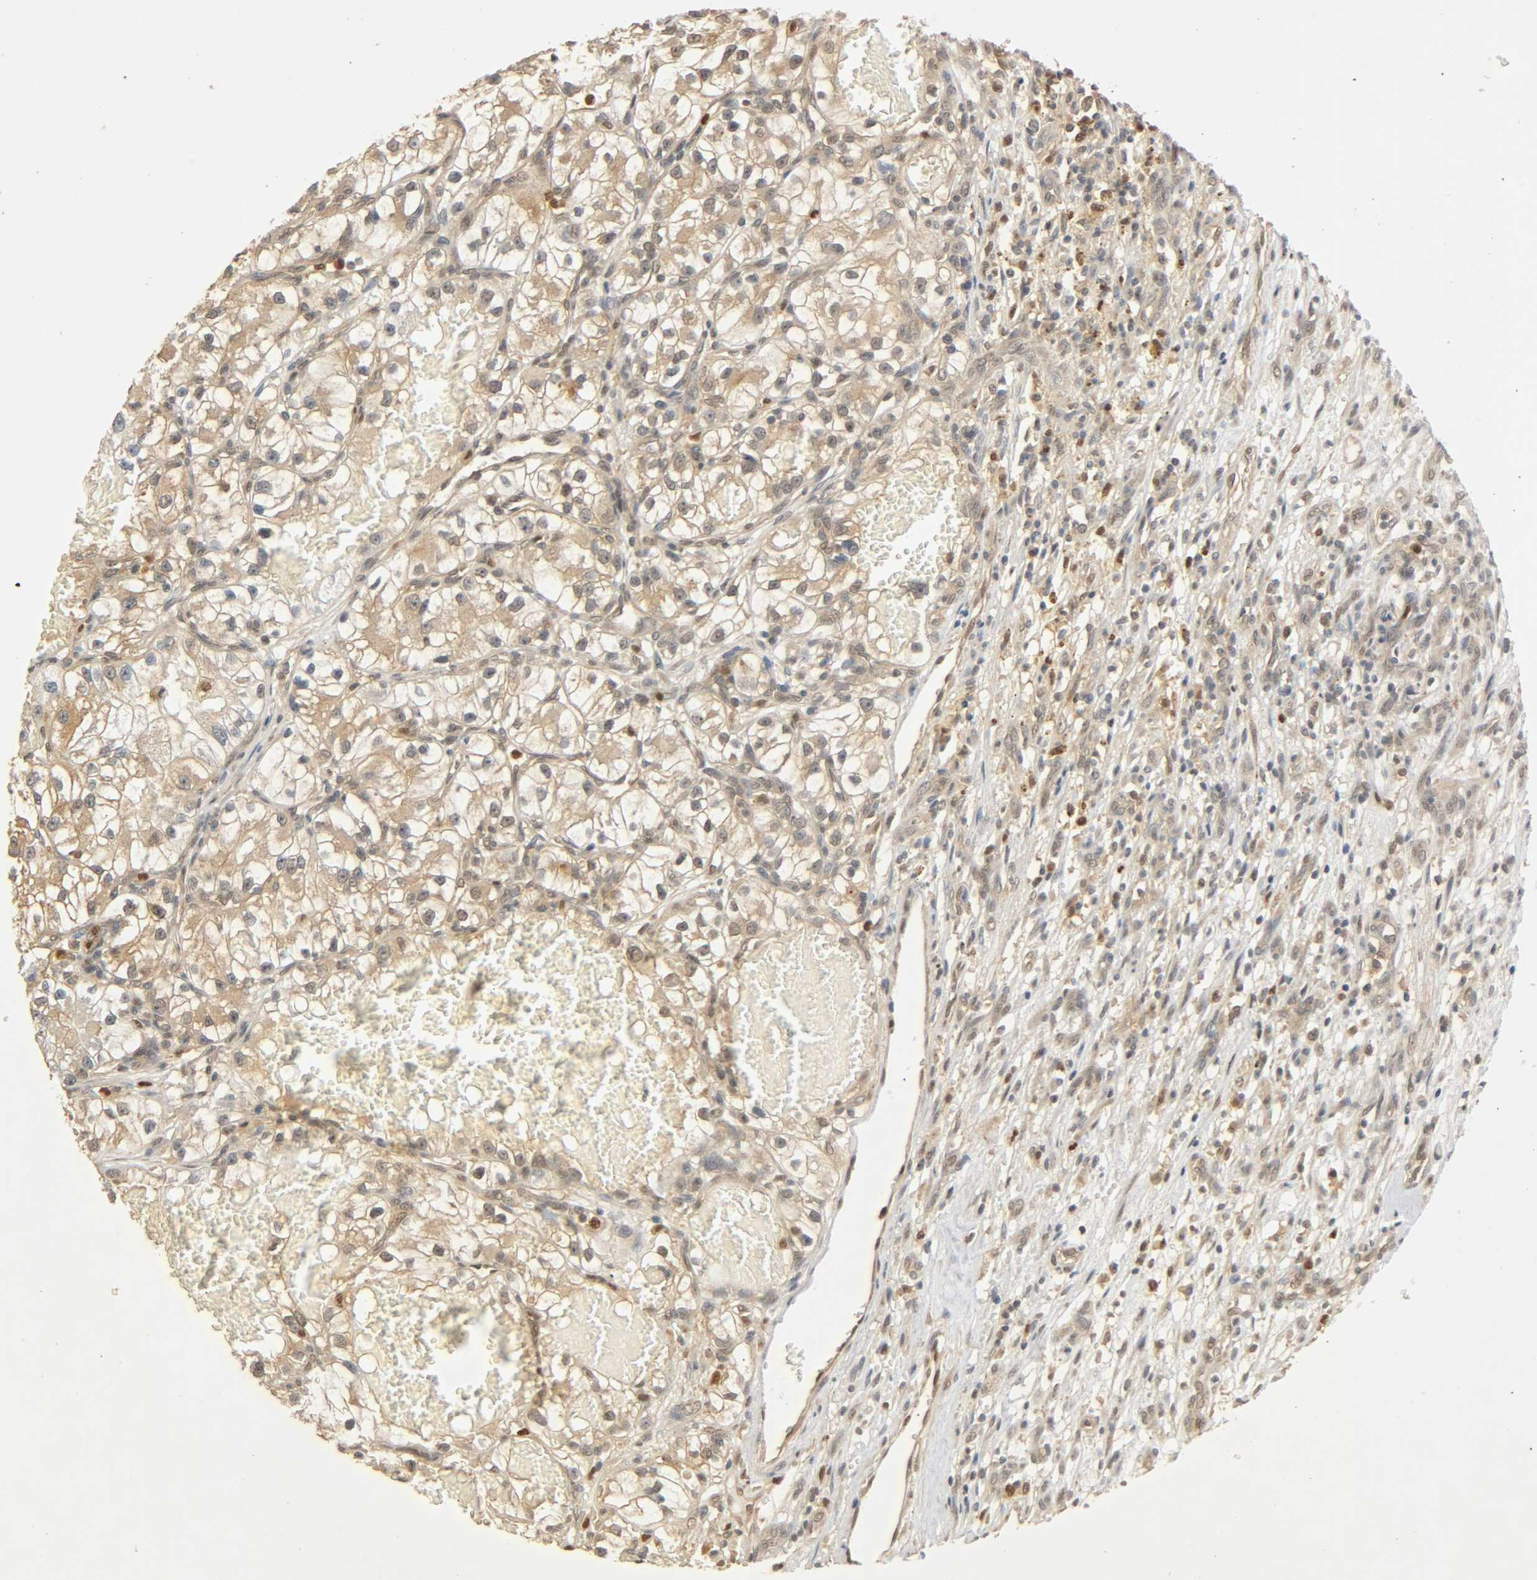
{"staining": {"intensity": "weak", "quantity": ">75%", "location": "cytoplasmic/membranous"}, "tissue": "renal cancer", "cell_type": "Tumor cells", "image_type": "cancer", "snomed": [{"axis": "morphology", "description": "Adenocarcinoma, NOS"}, {"axis": "topography", "description": "Kidney"}], "caption": "Protein staining of renal cancer (adenocarcinoma) tissue shows weak cytoplasmic/membranous staining in approximately >75% of tumor cells. The staining is performed using DAB brown chromogen to label protein expression. The nuclei are counter-stained blue using hematoxylin.", "gene": "ZFPM2", "patient": {"sex": "female", "age": 57}}